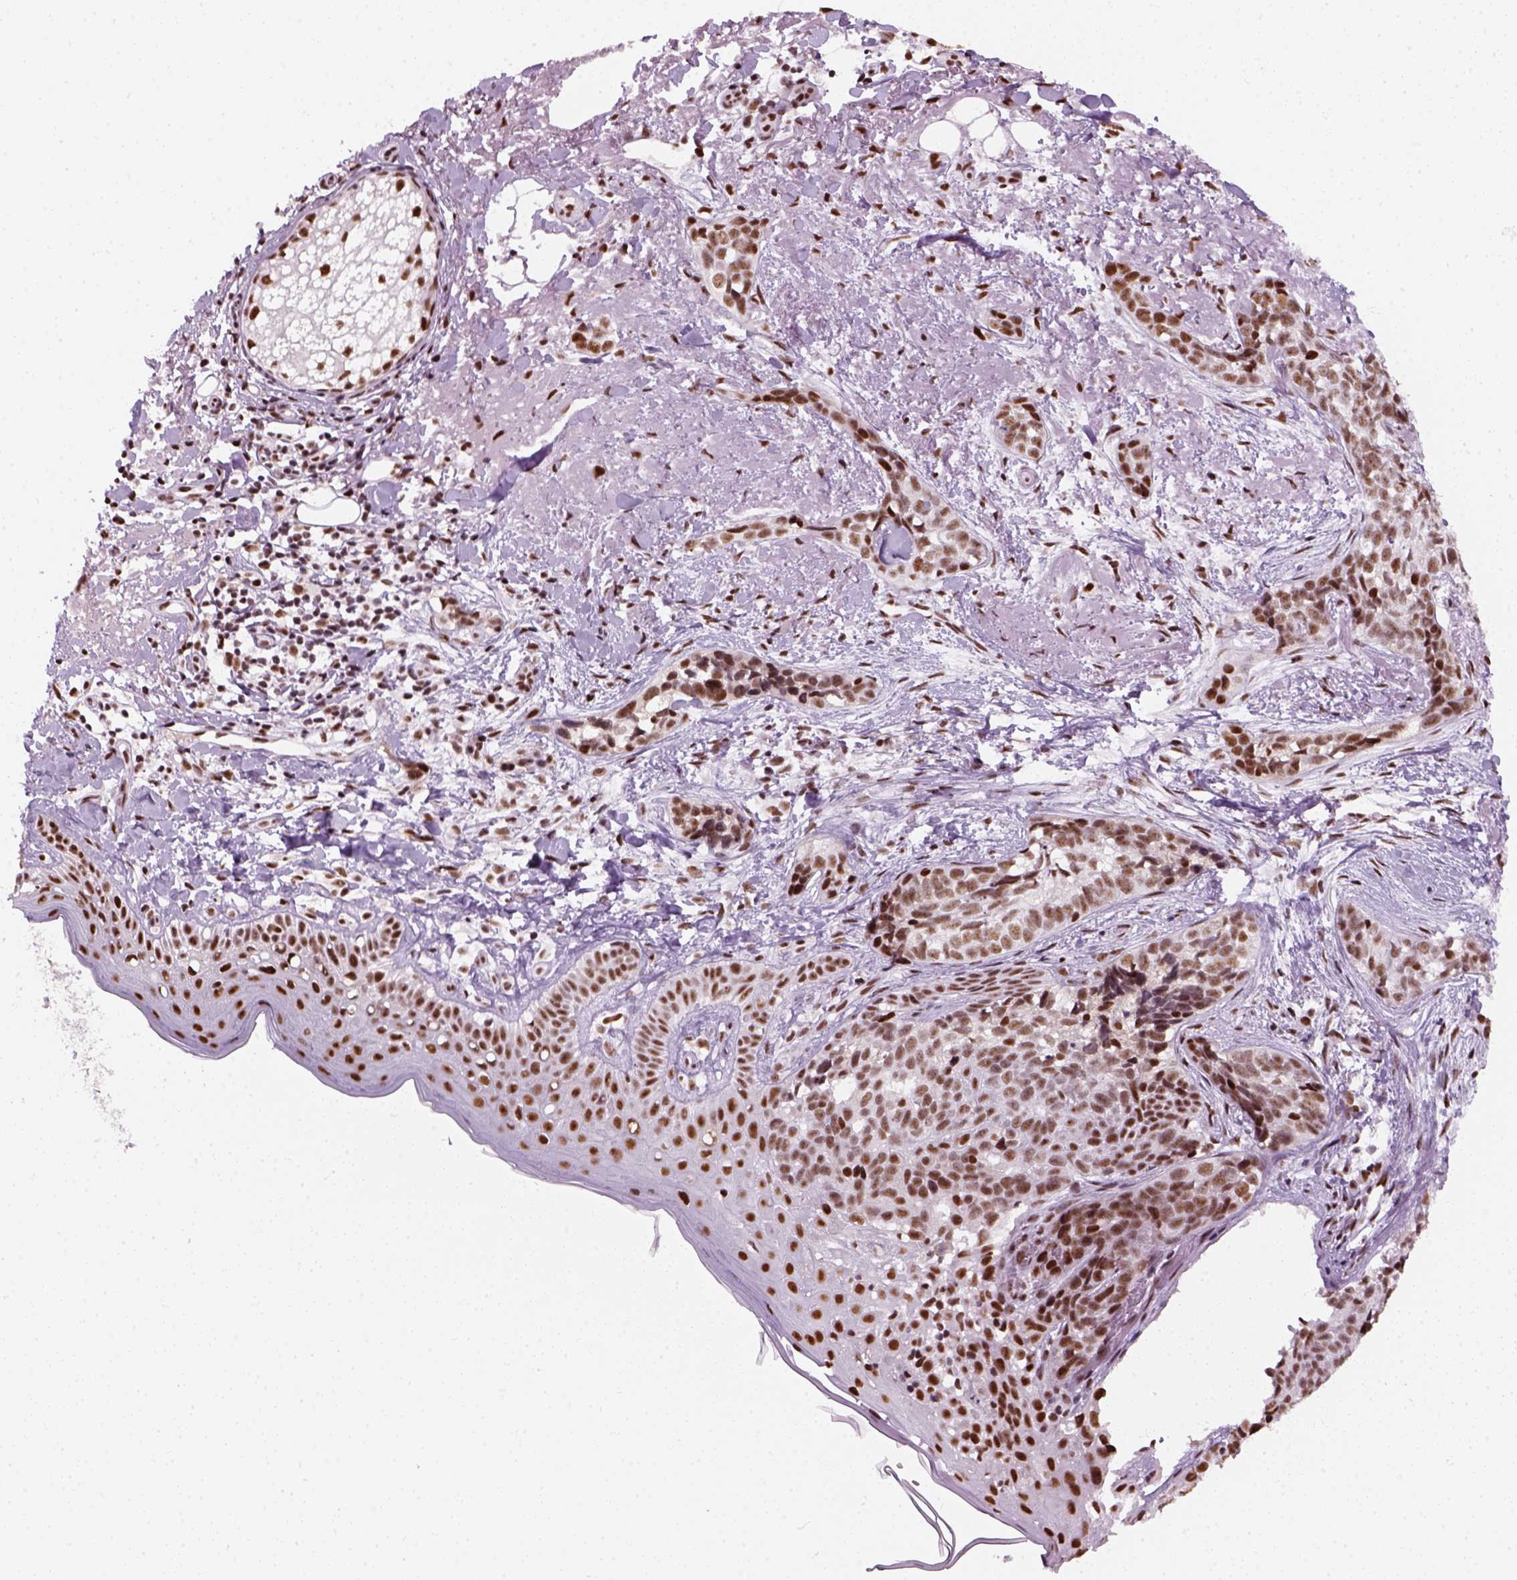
{"staining": {"intensity": "moderate", "quantity": ">75%", "location": "nuclear"}, "tissue": "skin cancer", "cell_type": "Tumor cells", "image_type": "cancer", "snomed": [{"axis": "morphology", "description": "Basal cell carcinoma"}, {"axis": "topography", "description": "Skin"}], "caption": "Basal cell carcinoma (skin) stained with DAB immunohistochemistry (IHC) reveals medium levels of moderate nuclear positivity in approximately >75% of tumor cells.", "gene": "GTF2F1", "patient": {"sex": "male", "age": 87}}